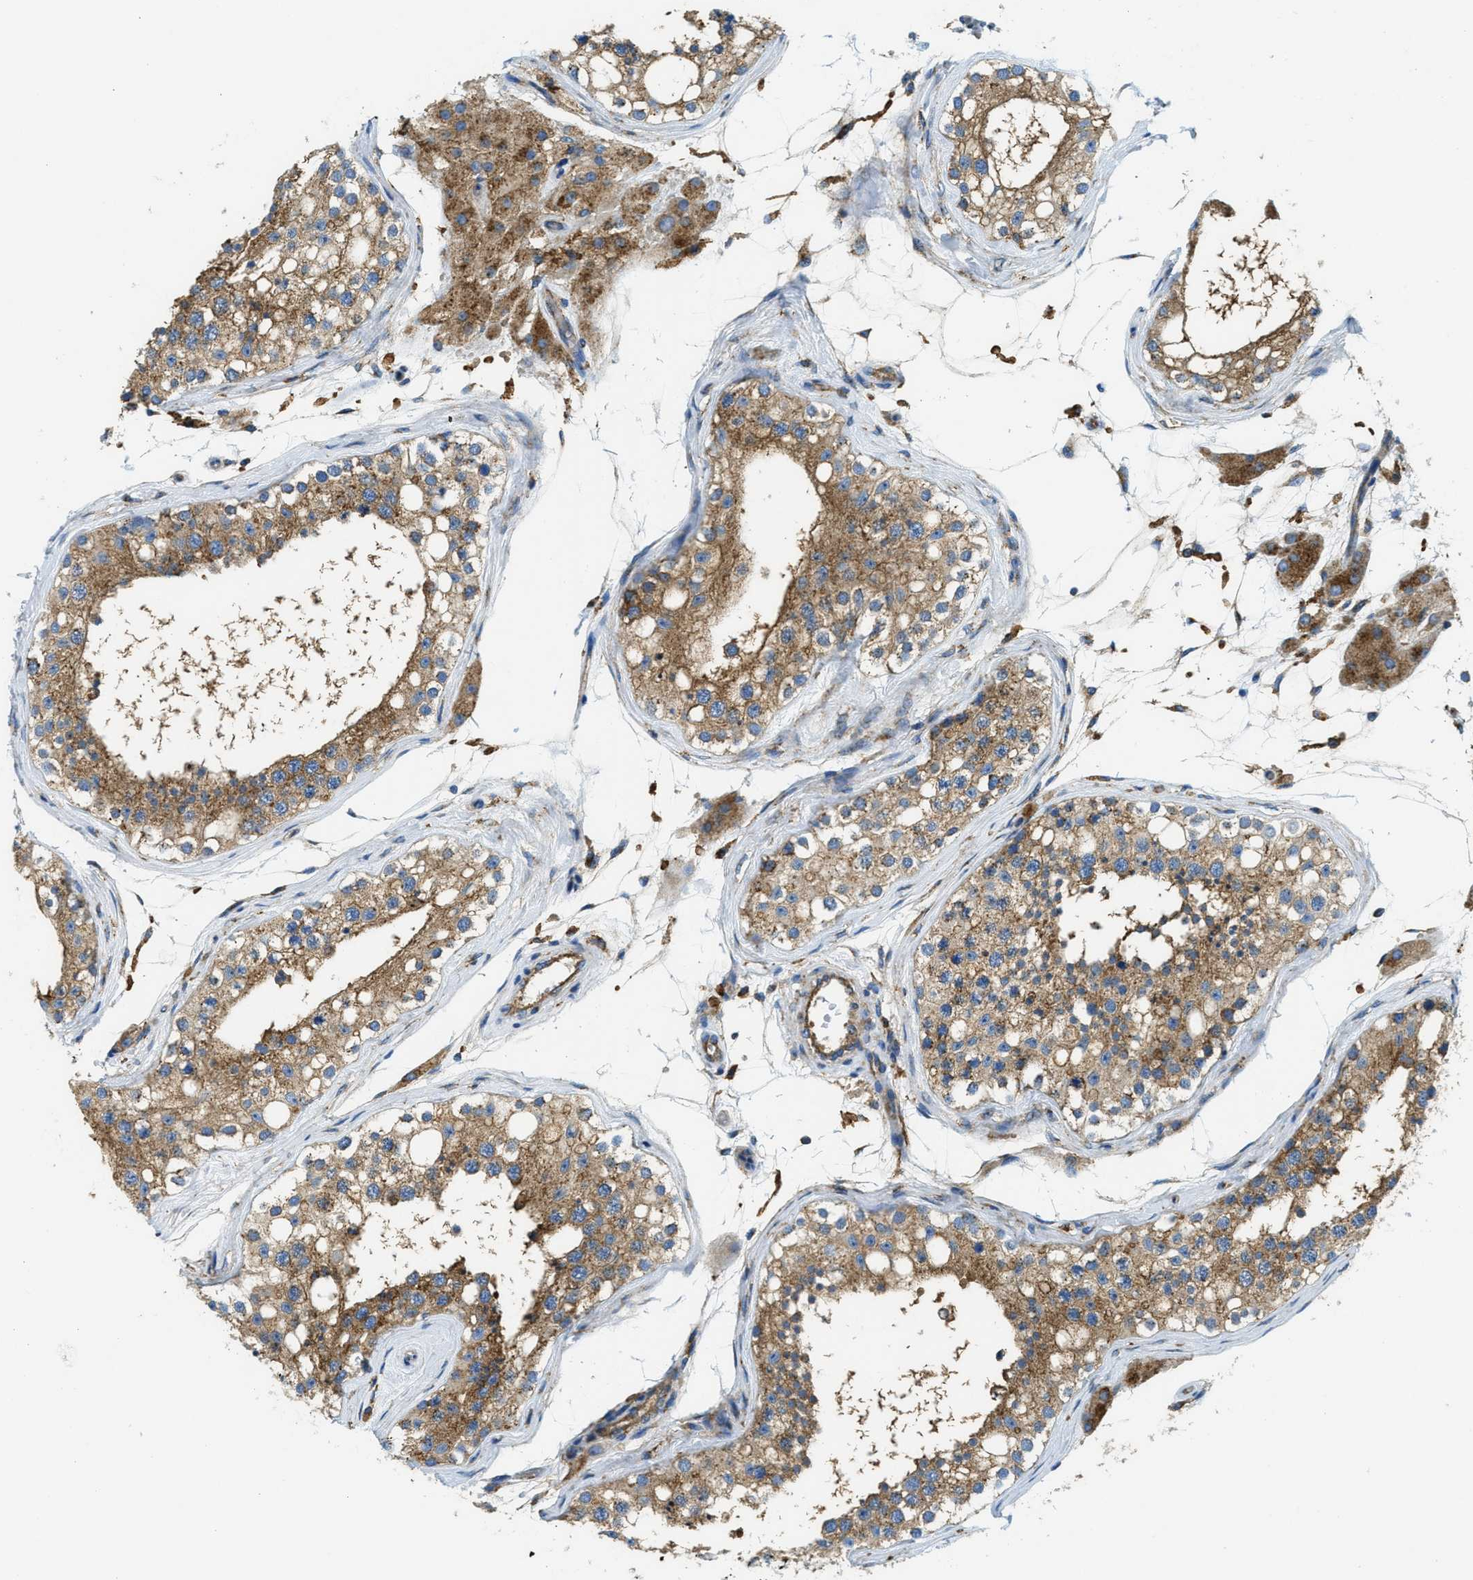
{"staining": {"intensity": "moderate", "quantity": ">75%", "location": "cytoplasmic/membranous"}, "tissue": "testis", "cell_type": "Cells in seminiferous ducts", "image_type": "normal", "snomed": [{"axis": "morphology", "description": "Normal tissue, NOS"}, {"axis": "topography", "description": "Testis"}], "caption": "Immunohistochemistry (DAB) staining of unremarkable human testis demonstrates moderate cytoplasmic/membranous protein positivity in about >75% of cells in seminiferous ducts.", "gene": "AP2B1", "patient": {"sex": "male", "age": 68}}